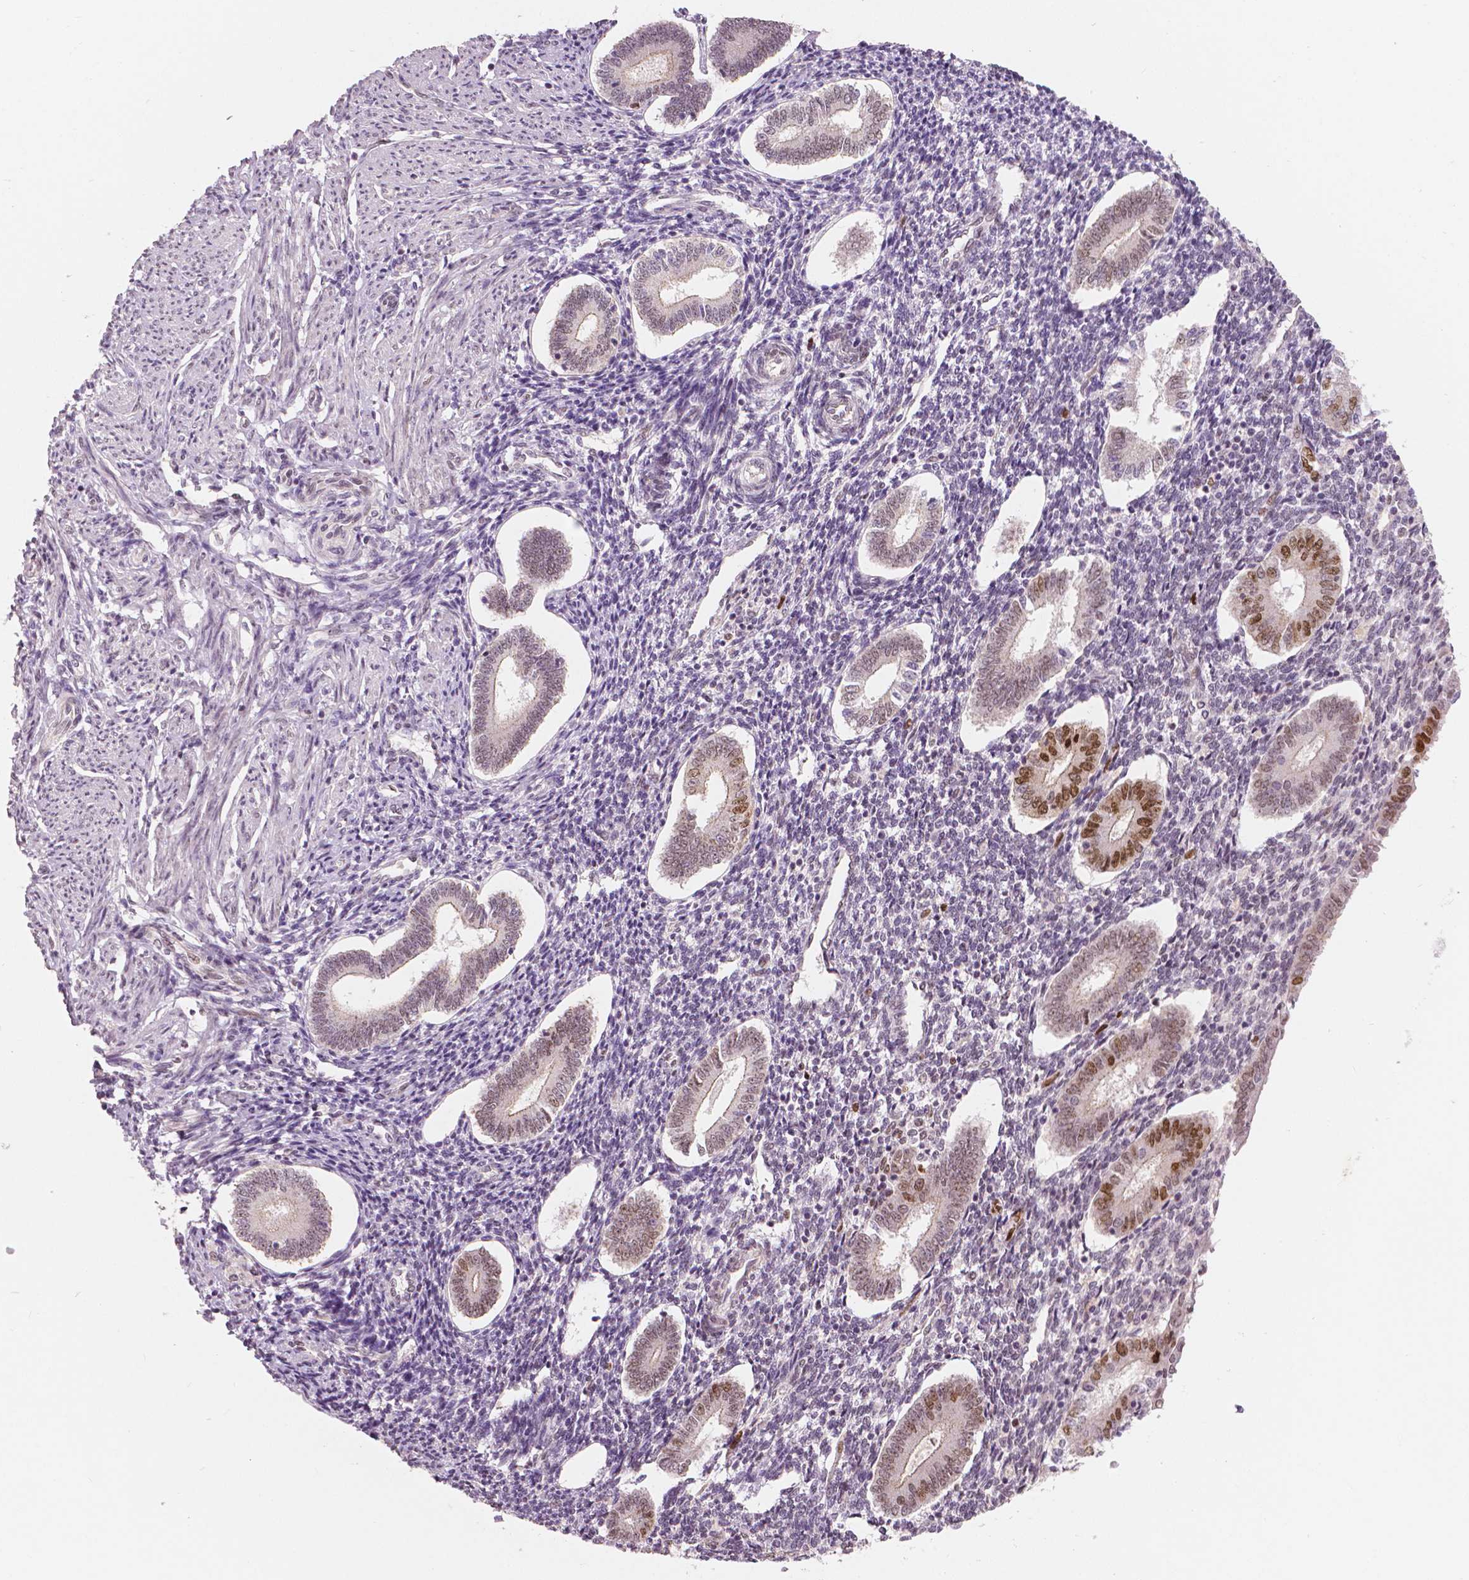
{"staining": {"intensity": "weak", "quantity": "<25%", "location": "nuclear"}, "tissue": "endometrium", "cell_type": "Cells in endometrial stroma", "image_type": "normal", "snomed": [{"axis": "morphology", "description": "Normal tissue, NOS"}, {"axis": "topography", "description": "Endometrium"}], "caption": "Endometrium was stained to show a protein in brown. There is no significant positivity in cells in endometrial stroma. (Stains: DAB immunohistochemistry (IHC) with hematoxylin counter stain, Microscopy: brightfield microscopy at high magnification).", "gene": "NSD2", "patient": {"sex": "female", "age": 40}}